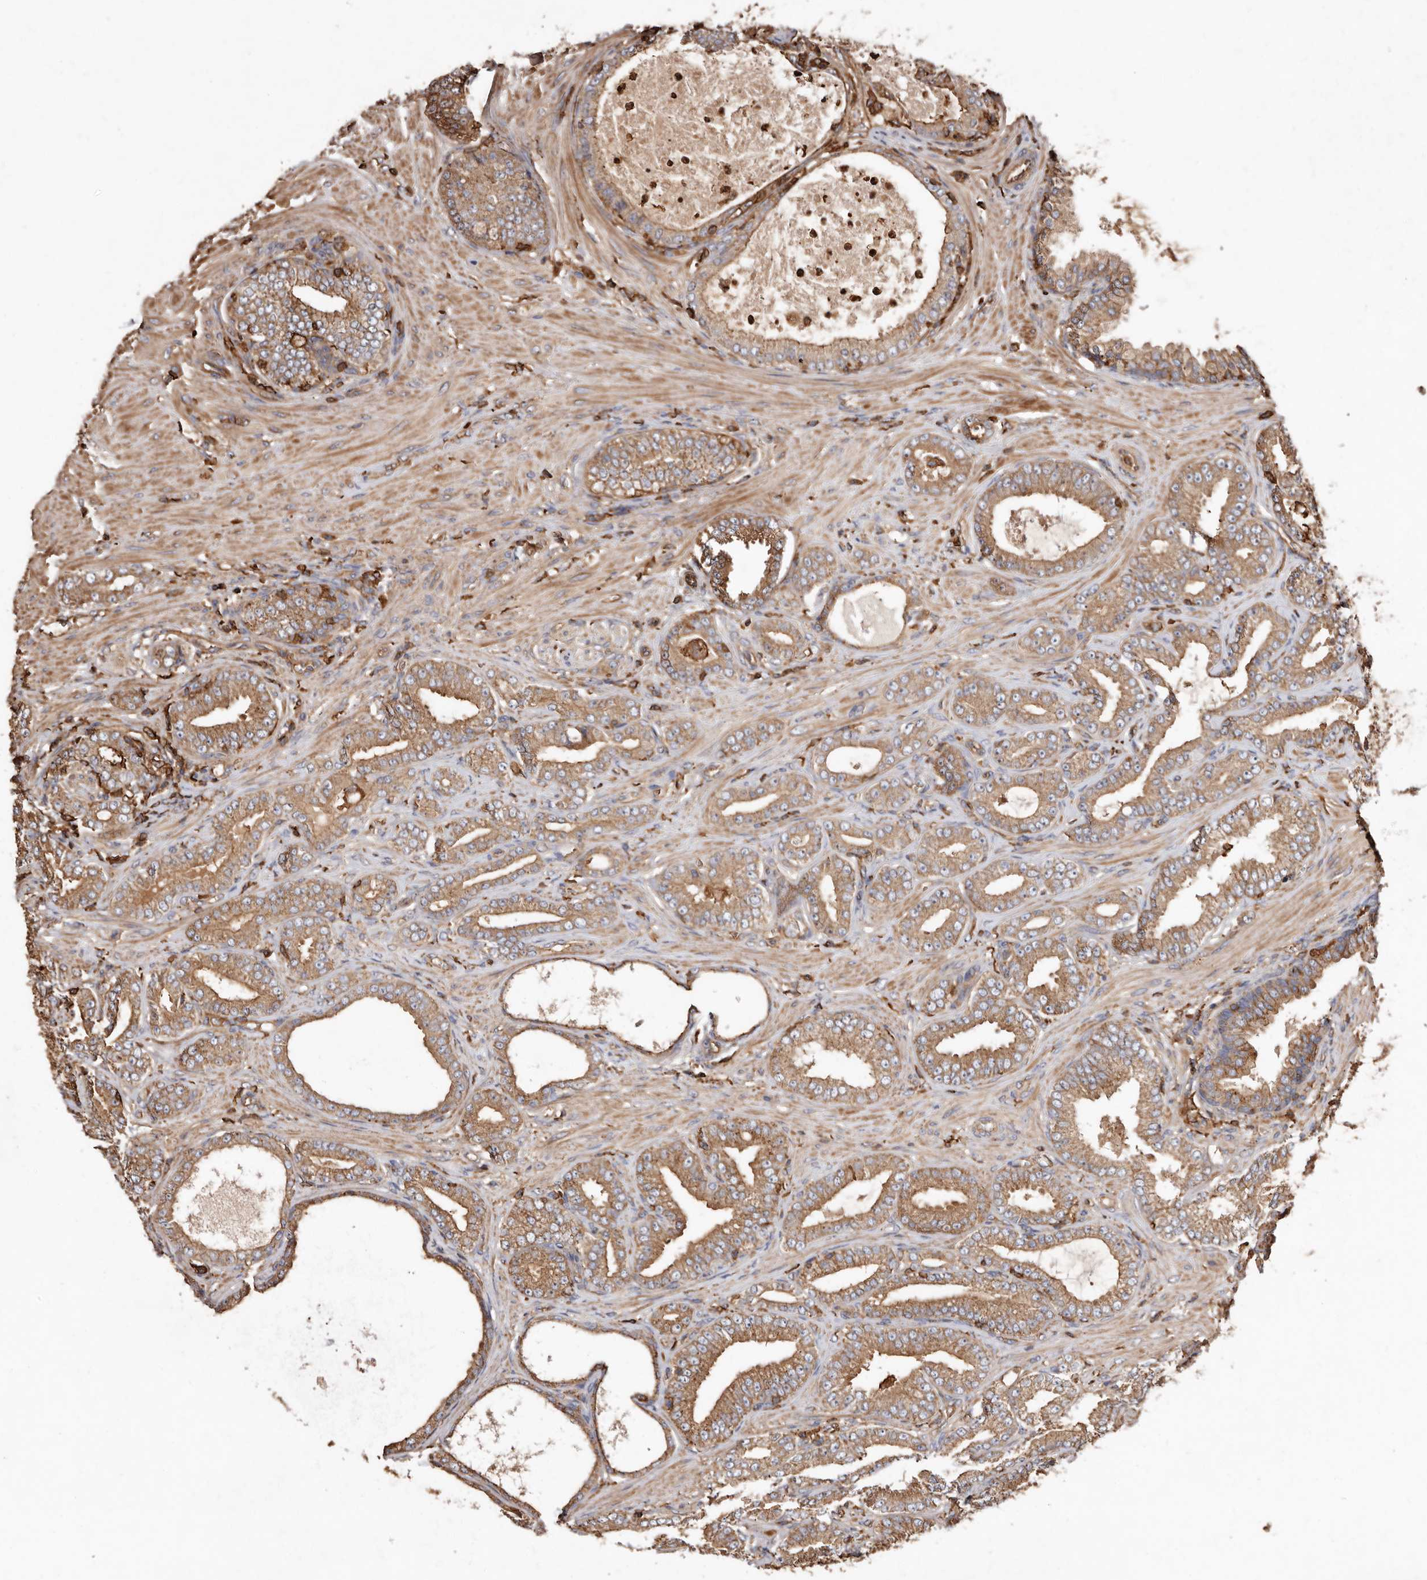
{"staining": {"intensity": "moderate", "quantity": ">75%", "location": "cytoplasmic/membranous"}, "tissue": "prostate cancer", "cell_type": "Tumor cells", "image_type": "cancer", "snomed": [{"axis": "morphology", "description": "Adenocarcinoma, Low grade"}, {"axis": "topography", "description": "Prostate"}], "caption": "Human prostate cancer stained with a protein marker displays moderate staining in tumor cells.", "gene": "COQ8B", "patient": {"sex": "male", "age": 63}}